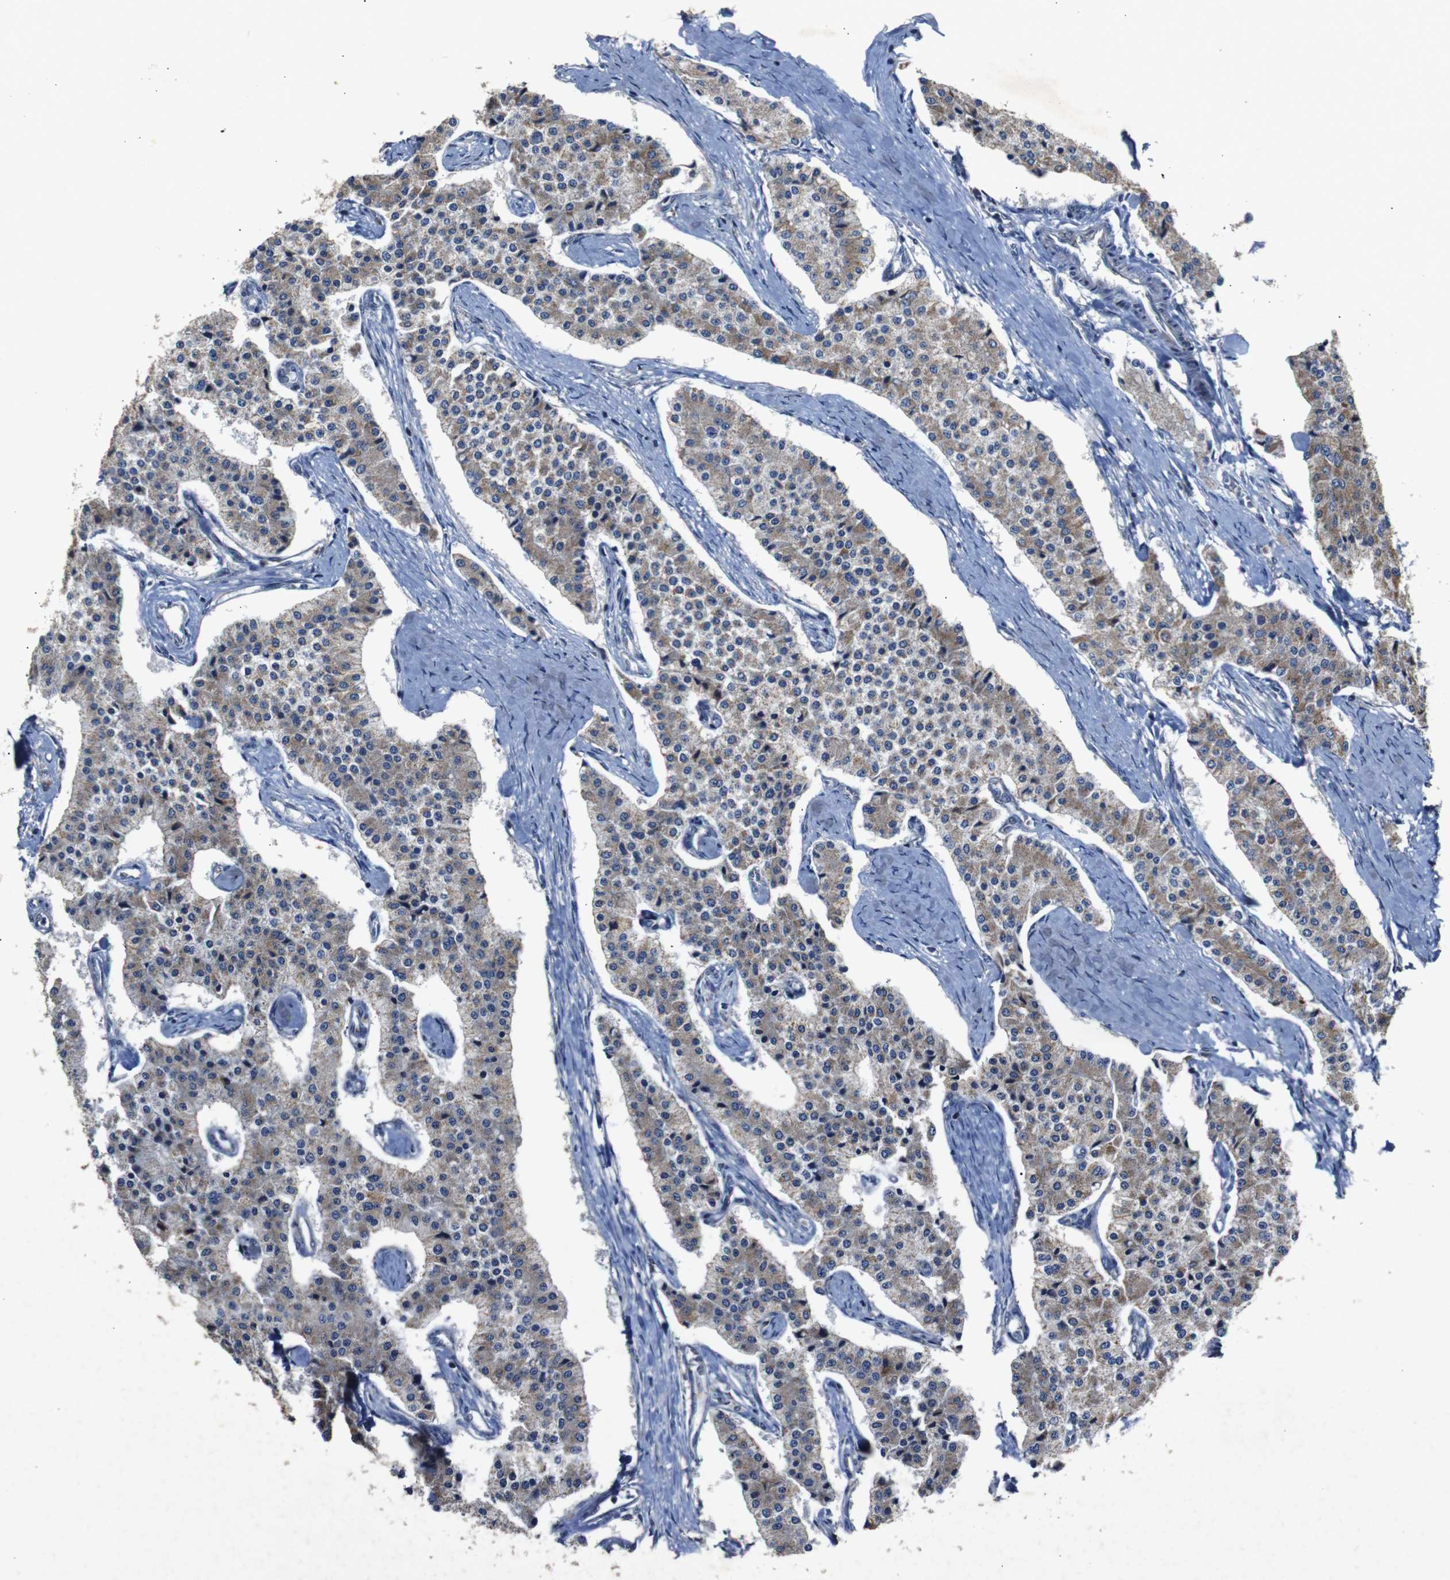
{"staining": {"intensity": "moderate", "quantity": "25%-75%", "location": "cytoplasmic/membranous"}, "tissue": "carcinoid", "cell_type": "Tumor cells", "image_type": "cancer", "snomed": [{"axis": "morphology", "description": "Carcinoid, malignant, NOS"}, {"axis": "topography", "description": "Colon"}], "caption": "The image reveals immunohistochemical staining of carcinoid (malignant). There is moderate cytoplasmic/membranous positivity is seen in approximately 25%-75% of tumor cells.", "gene": "CHST10", "patient": {"sex": "female", "age": 52}}